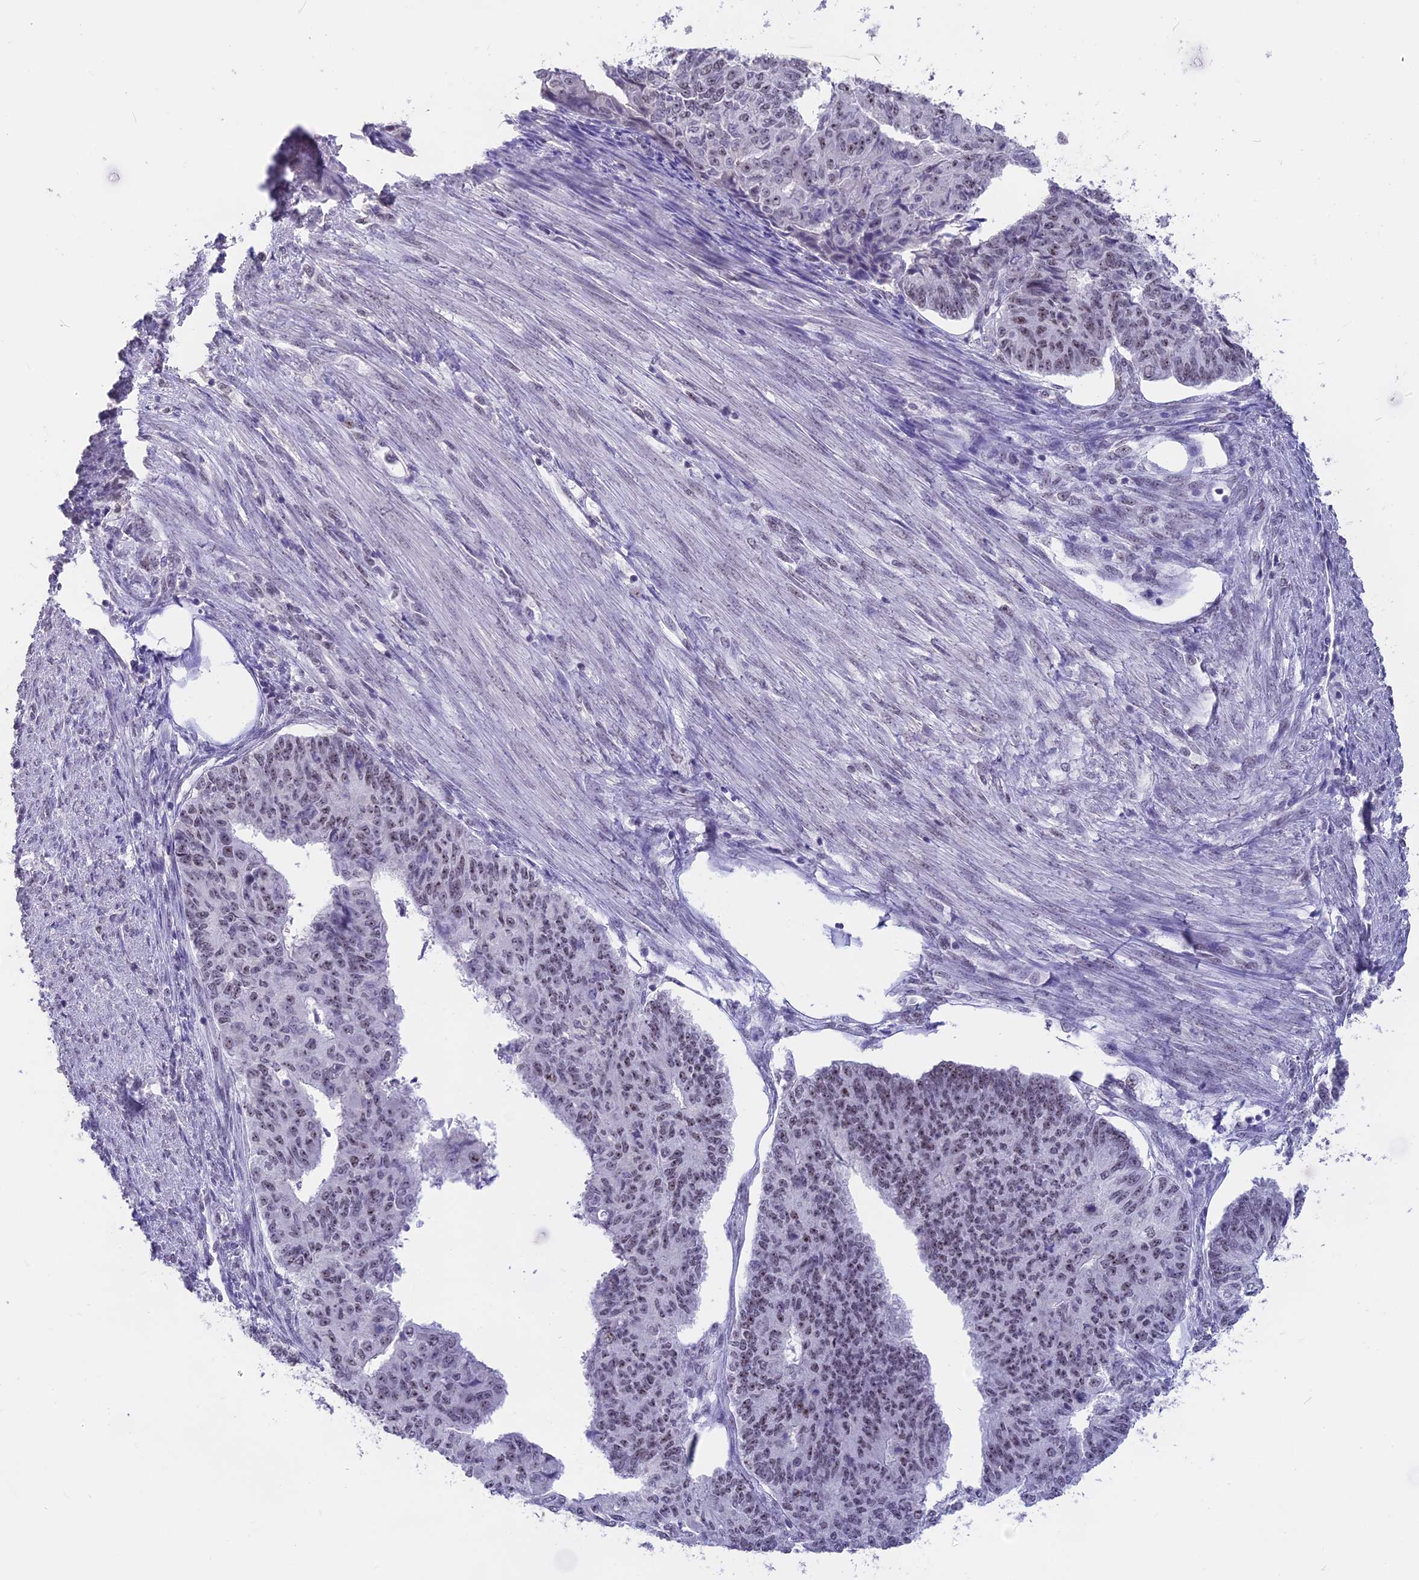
{"staining": {"intensity": "weak", "quantity": ">75%", "location": "nuclear"}, "tissue": "endometrial cancer", "cell_type": "Tumor cells", "image_type": "cancer", "snomed": [{"axis": "morphology", "description": "Adenocarcinoma, NOS"}, {"axis": "topography", "description": "Endometrium"}], "caption": "About >75% of tumor cells in adenocarcinoma (endometrial) exhibit weak nuclear protein positivity as visualized by brown immunohistochemical staining.", "gene": "SETD2", "patient": {"sex": "female", "age": 32}}